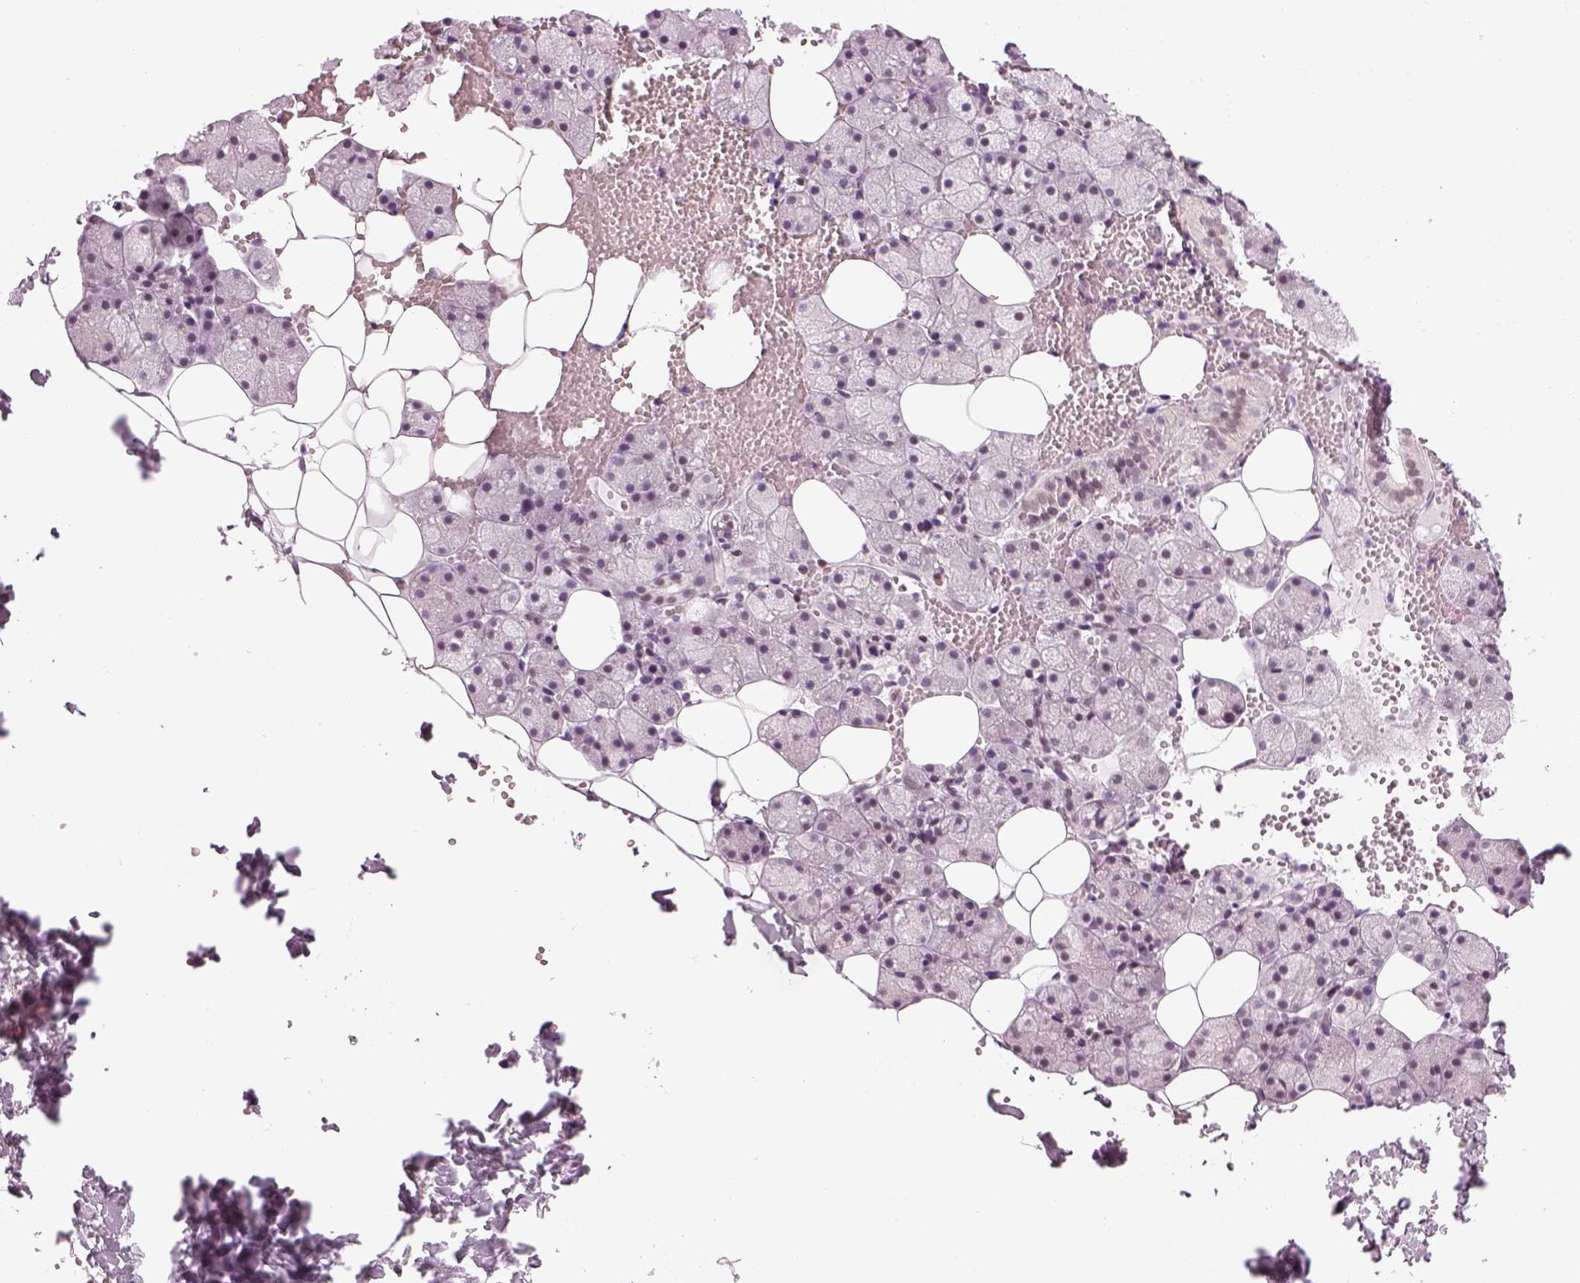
{"staining": {"intensity": "weak", "quantity": "<25%", "location": "nuclear"}, "tissue": "salivary gland", "cell_type": "Glandular cells", "image_type": "normal", "snomed": [{"axis": "morphology", "description": "Normal tissue, NOS"}, {"axis": "topography", "description": "Salivary gland"}], "caption": "The image displays no staining of glandular cells in normal salivary gland. (Stains: DAB (3,3'-diaminobenzidine) immunohistochemistry with hematoxylin counter stain, Microscopy: brightfield microscopy at high magnification).", "gene": "KCNG2", "patient": {"sex": "male", "age": 38}}